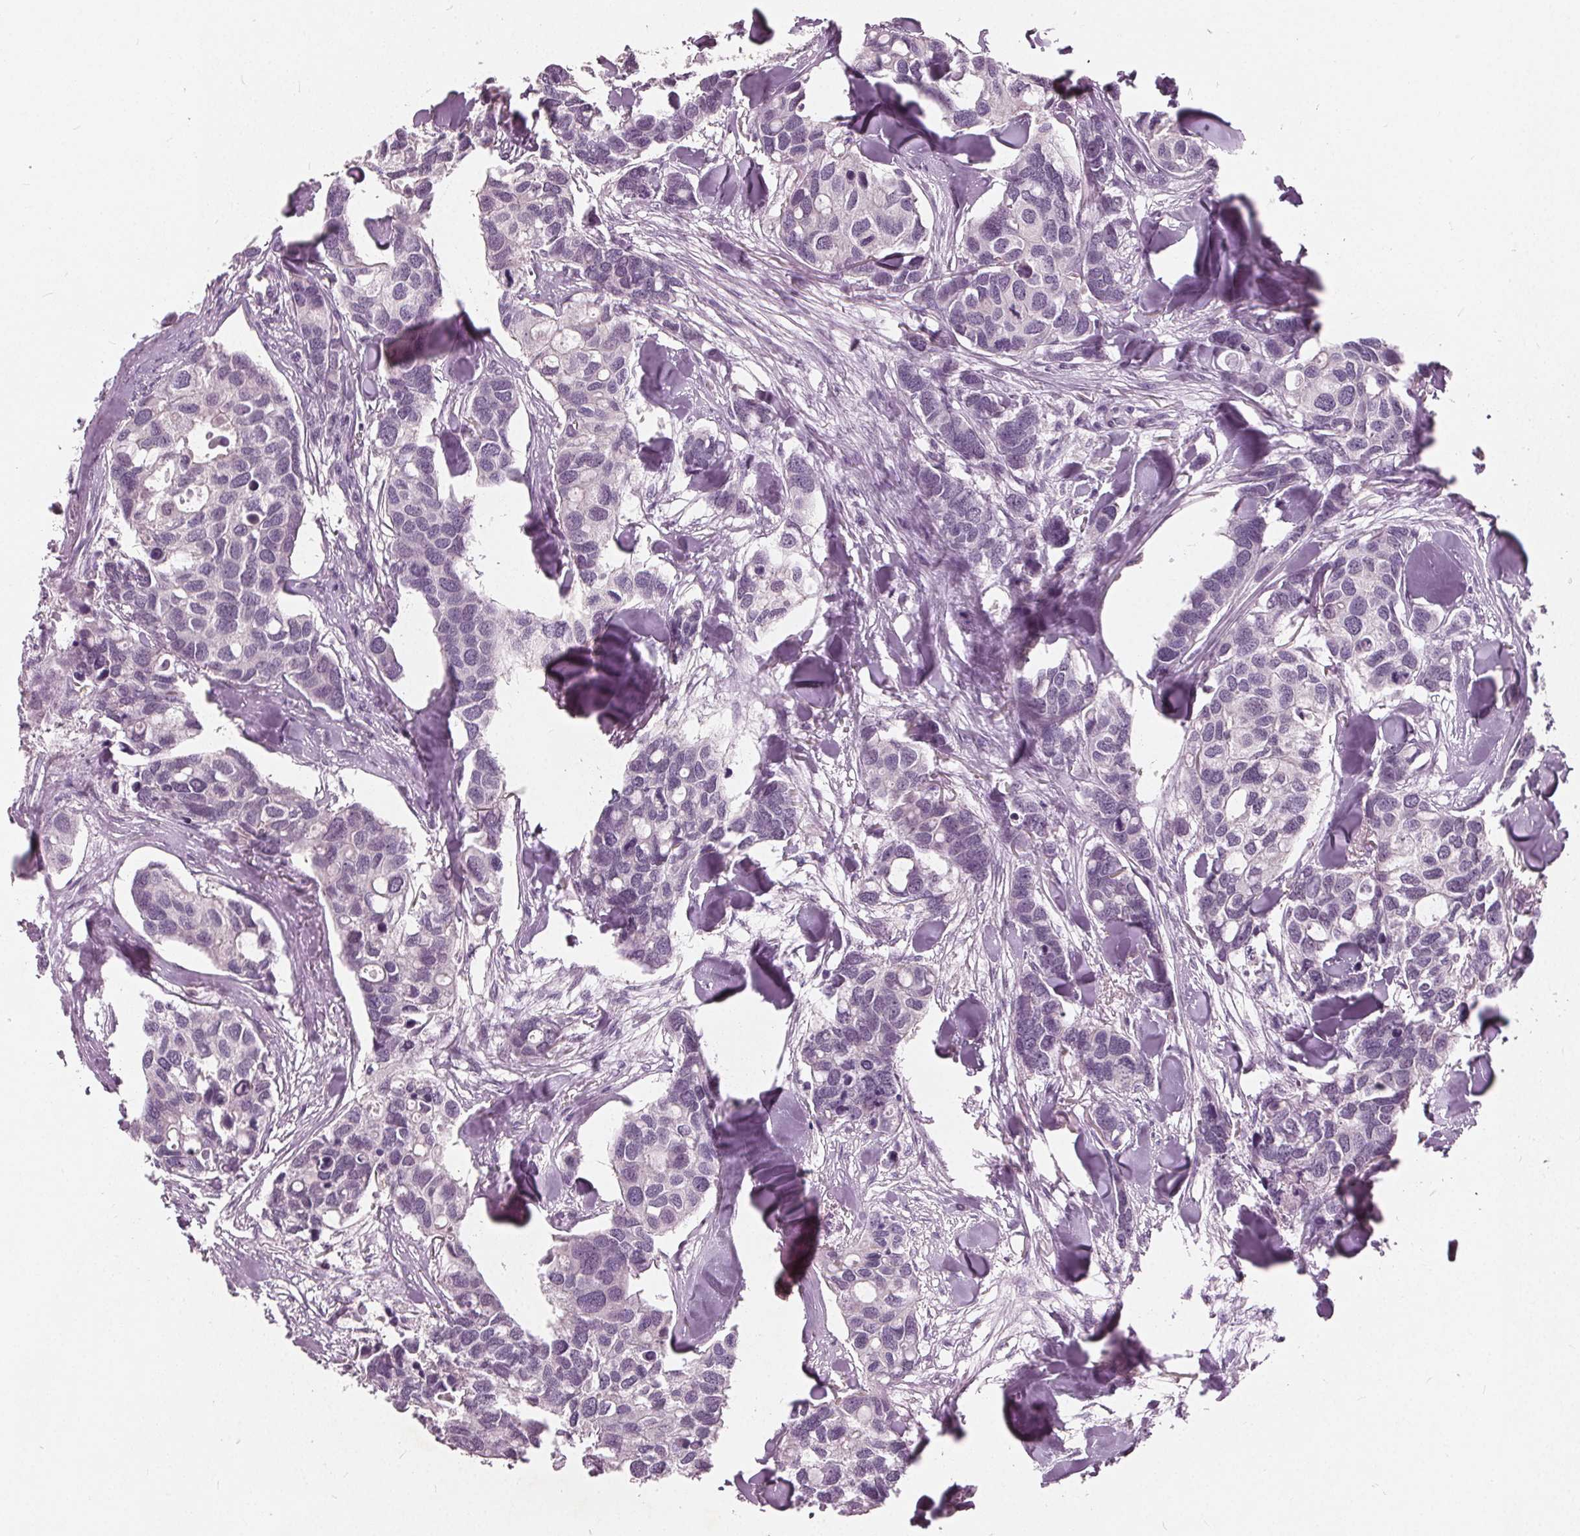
{"staining": {"intensity": "negative", "quantity": "none", "location": "none"}, "tissue": "breast cancer", "cell_type": "Tumor cells", "image_type": "cancer", "snomed": [{"axis": "morphology", "description": "Duct carcinoma"}, {"axis": "topography", "description": "Breast"}], "caption": "This histopathology image is of breast cancer stained with IHC to label a protein in brown with the nuclei are counter-stained blue. There is no positivity in tumor cells. Brightfield microscopy of immunohistochemistry stained with DAB (brown) and hematoxylin (blue), captured at high magnification.", "gene": "TKFC", "patient": {"sex": "female", "age": 83}}